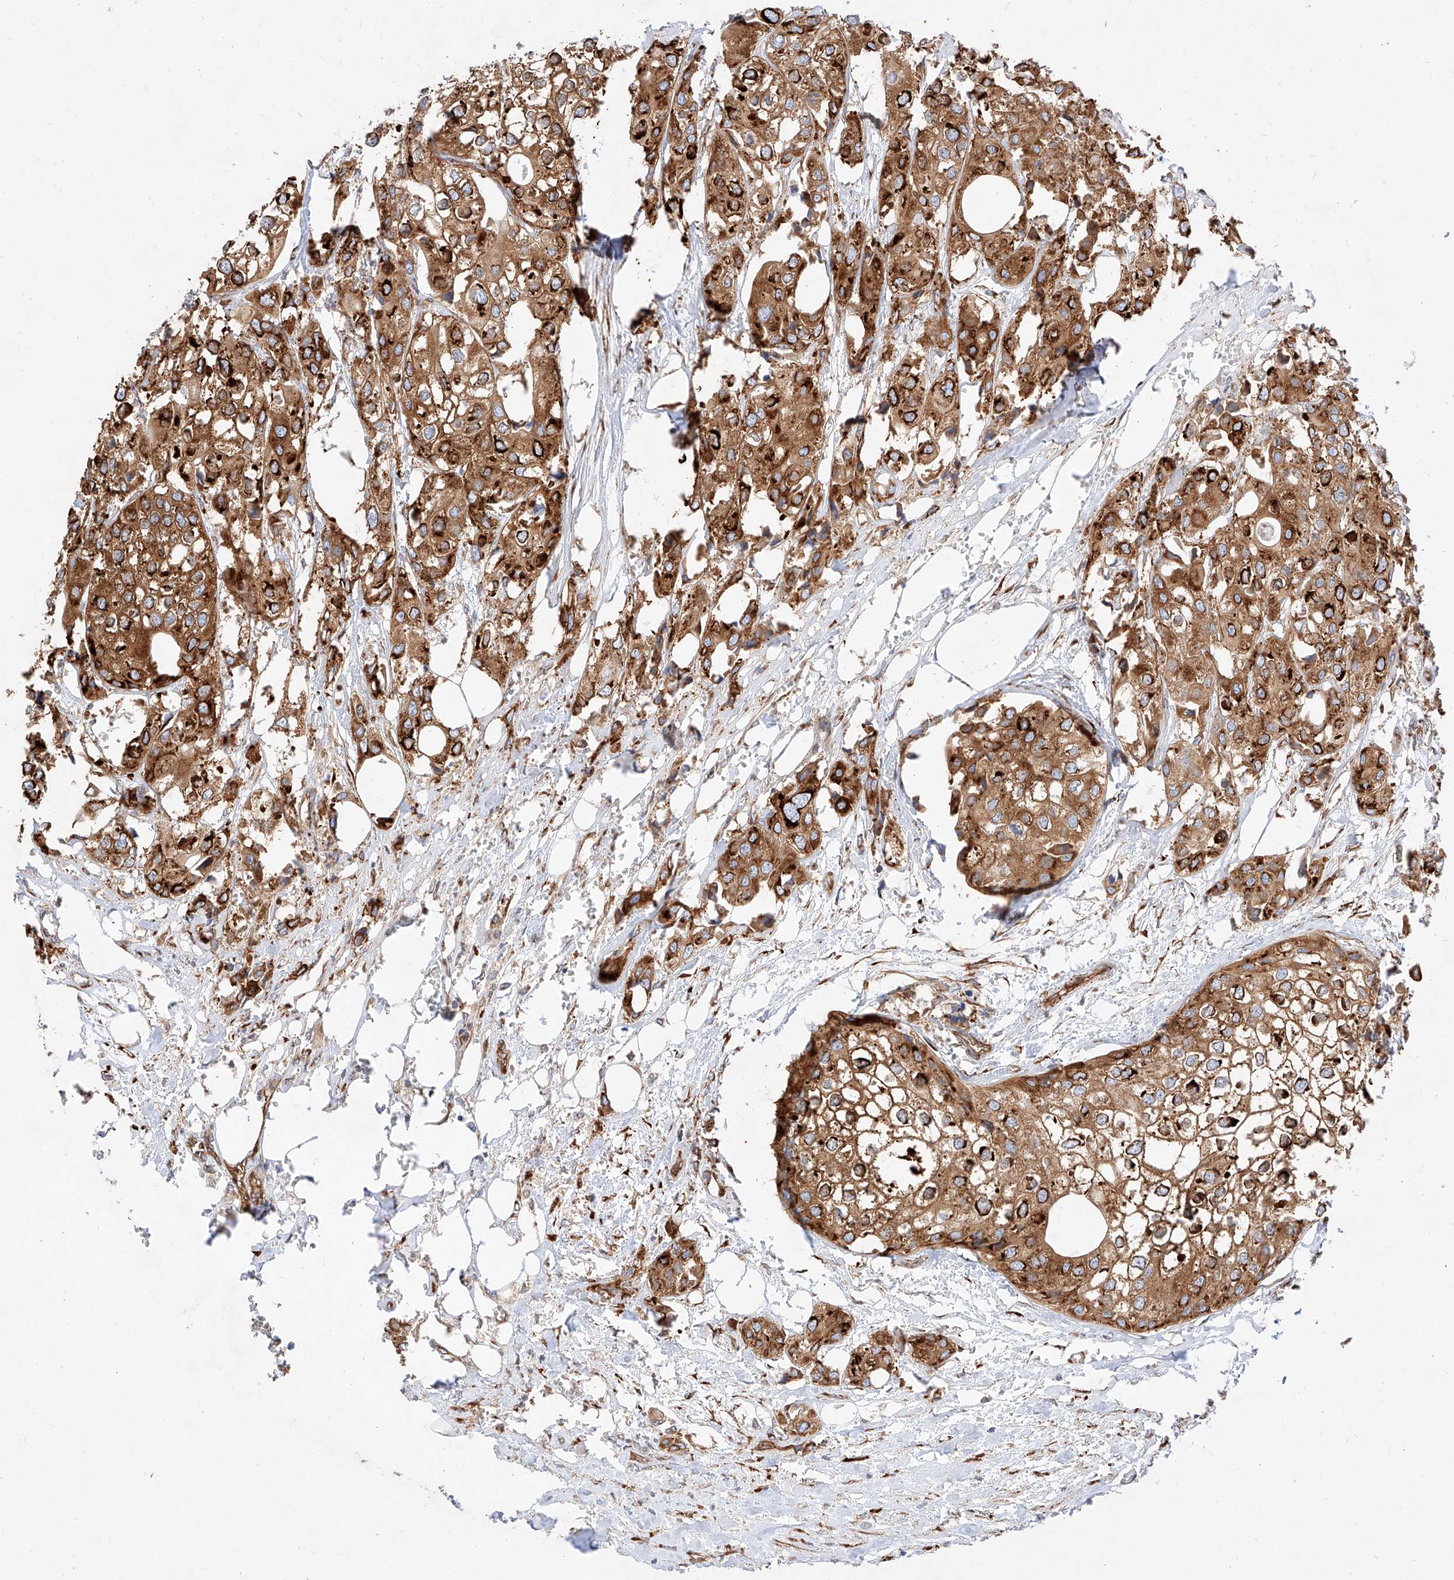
{"staining": {"intensity": "strong", "quantity": ">75%", "location": "cytoplasmic/membranous"}, "tissue": "urothelial cancer", "cell_type": "Tumor cells", "image_type": "cancer", "snomed": [{"axis": "morphology", "description": "Urothelial carcinoma, High grade"}, {"axis": "topography", "description": "Urinary bladder"}], "caption": "Protein expression analysis of human high-grade urothelial carcinoma reveals strong cytoplasmic/membranous staining in approximately >75% of tumor cells. (Stains: DAB in brown, nuclei in blue, Microscopy: brightfield microscopy at high magnification).", "gene": "CSGALNACT2", "patient": {"sex": "male", "age": 64}}